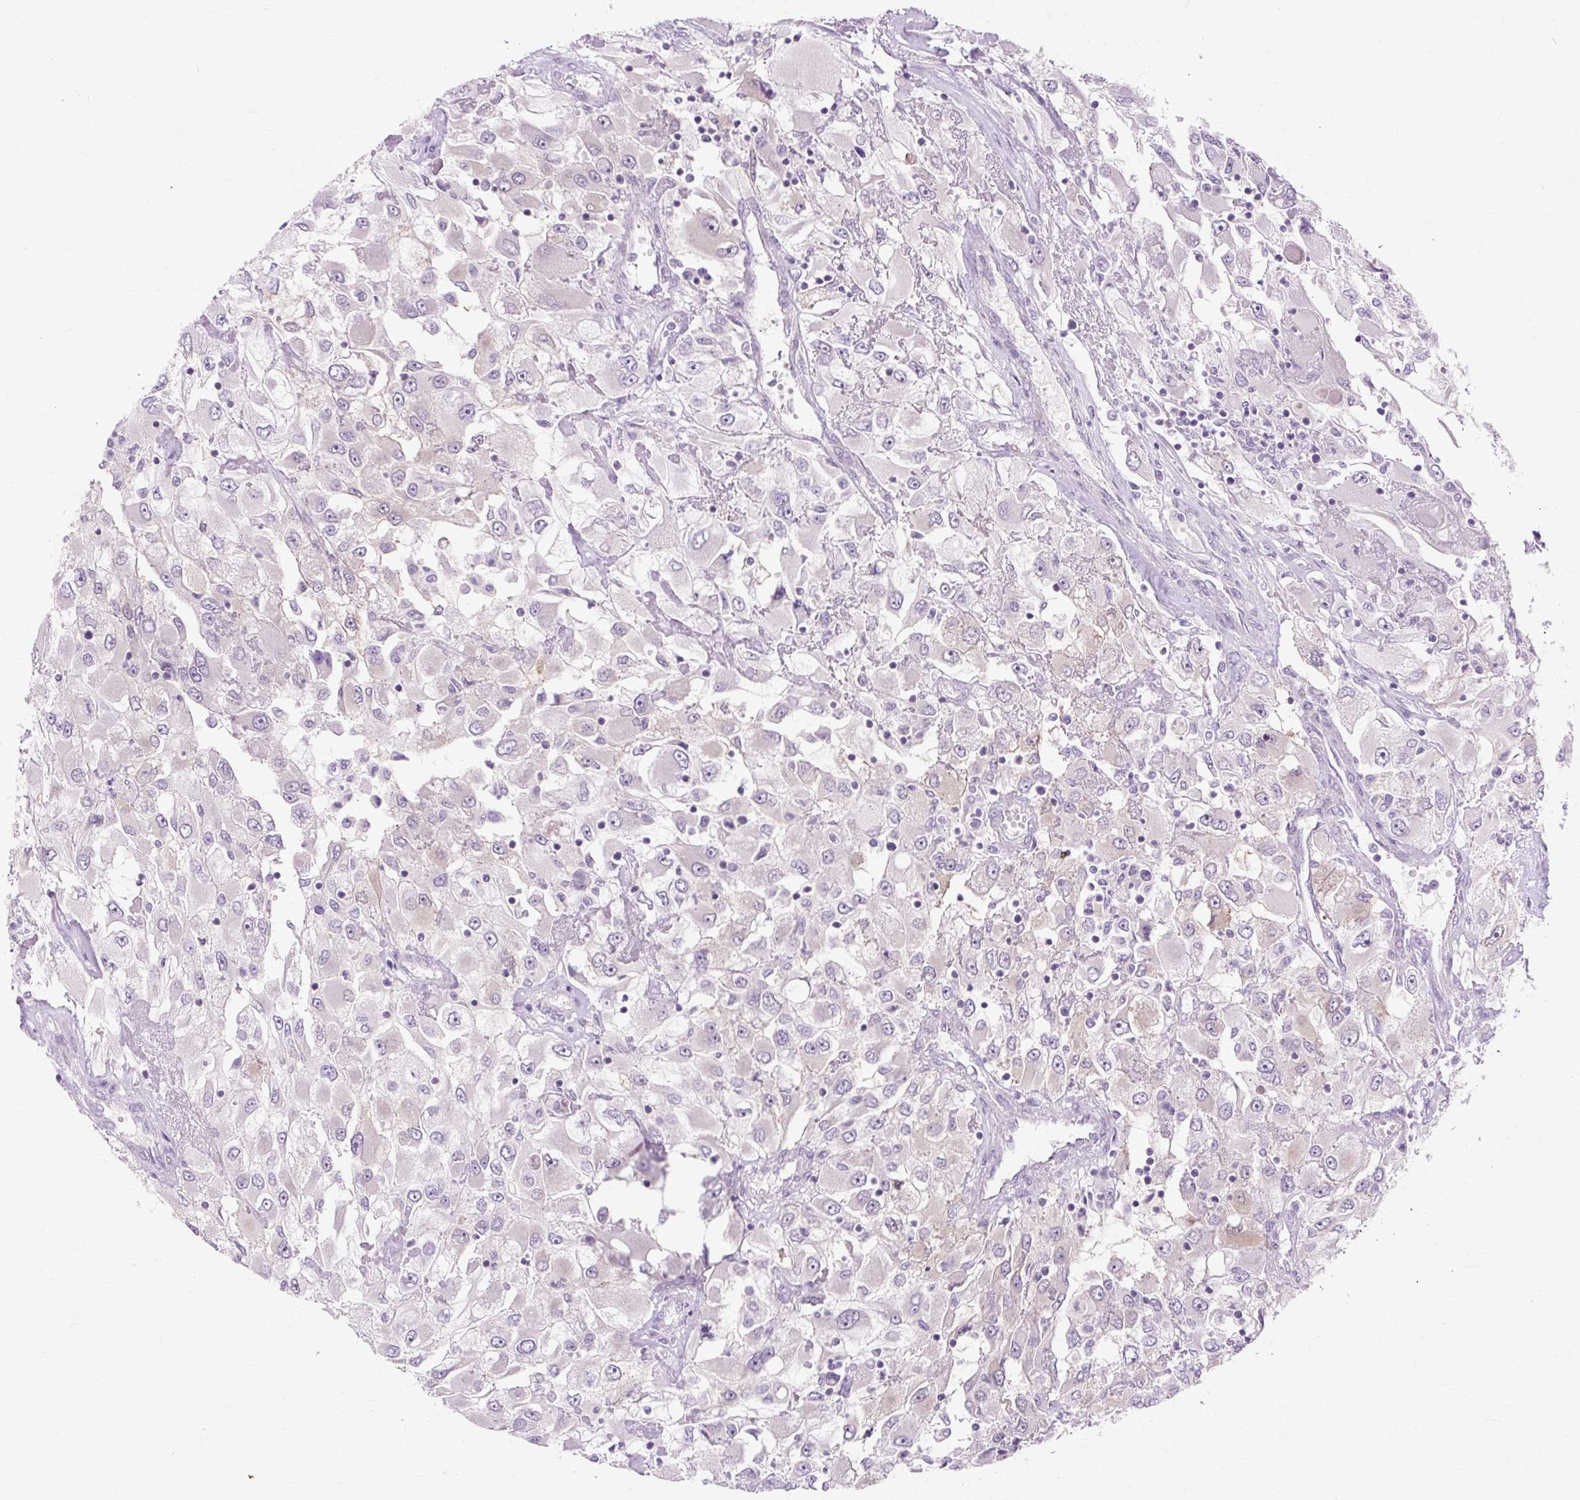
{"staining": {"intensity": "negative", "quantity": "none", "location": "none"}, "tissue": "renal cancer", "cell_type": "Tumor cells", "image_type": "cancer", "snomed": [{"axis": "morphology", "description": "Adenocarcinoma, NOS"}, {"axis": "topography", "description": "Kidney"}], "caption": "An immunohistochemistry micrograph of renal cancer (adenocarcinoma) is shown. There is no staining in tumor cells of renal cancer (adenocarcinoma).", "gene": "ZNF35", "patient": {"sex": "female", "age": 52}}